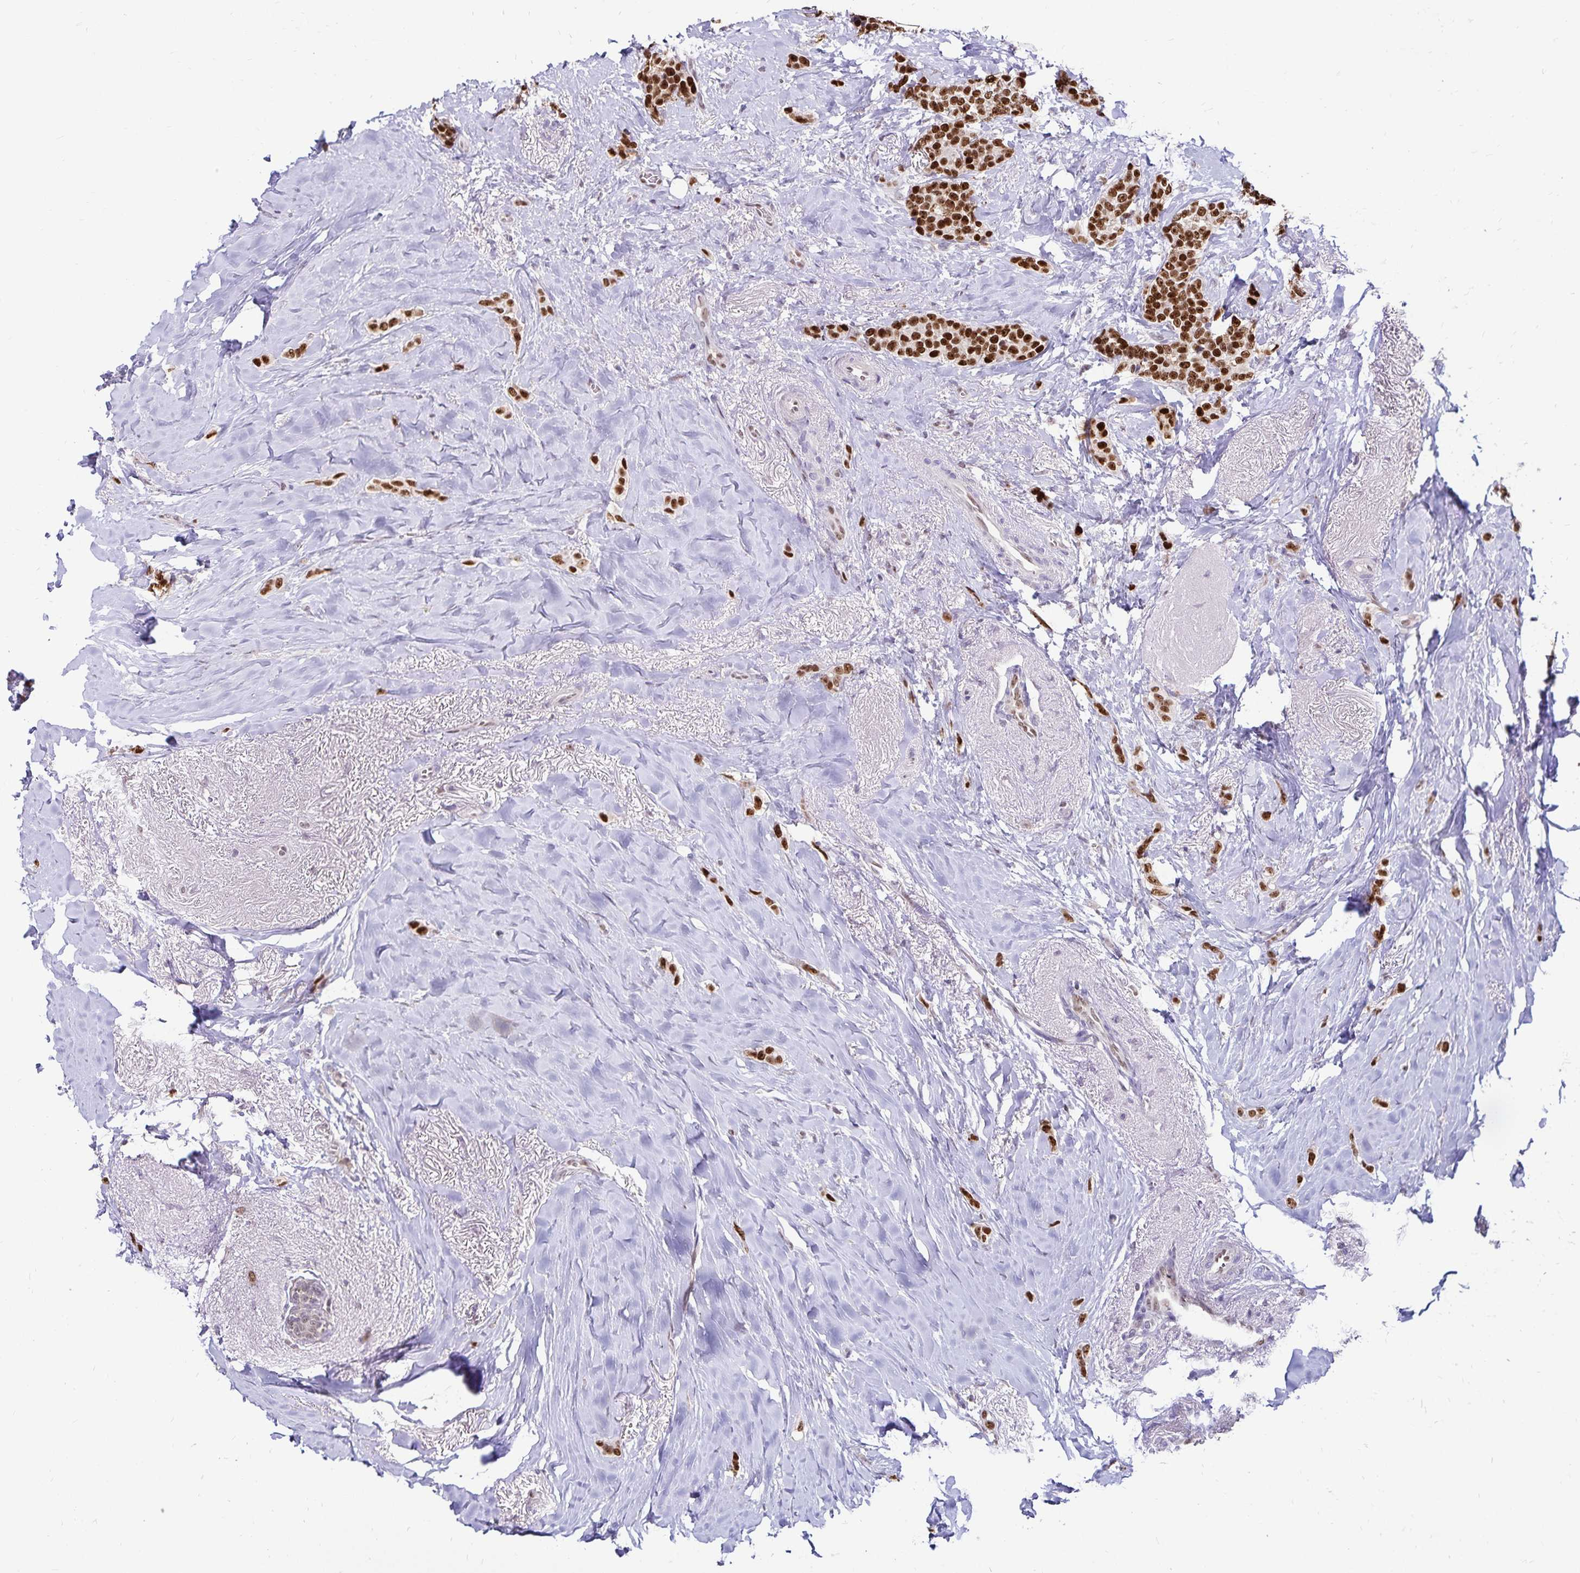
{"staining": {"intensity": "strong", "quantity": ">75%", "location": "nuclear"}, "tissue": "breast cancer", "cell_type": "Tumor cells", "image_type": "cancer", "snomed": [{"axis": "morphology", "description": "Normal tissue, NOS"}, {"axis": "morphology", "description": "Duct carcinoma"}, {"axis": "topography", "description": "Breast"}], "caption": "The image displays immunohistochemical staining of breast invasive ductal carcinoma. There is strong nuclear staining is identified in approximately >75% of tumor cells. The protein is shown in brown color, while the nuclei are stained blue.", "gene": "POLB", "patient": {"sex": "female", "age": 77}}